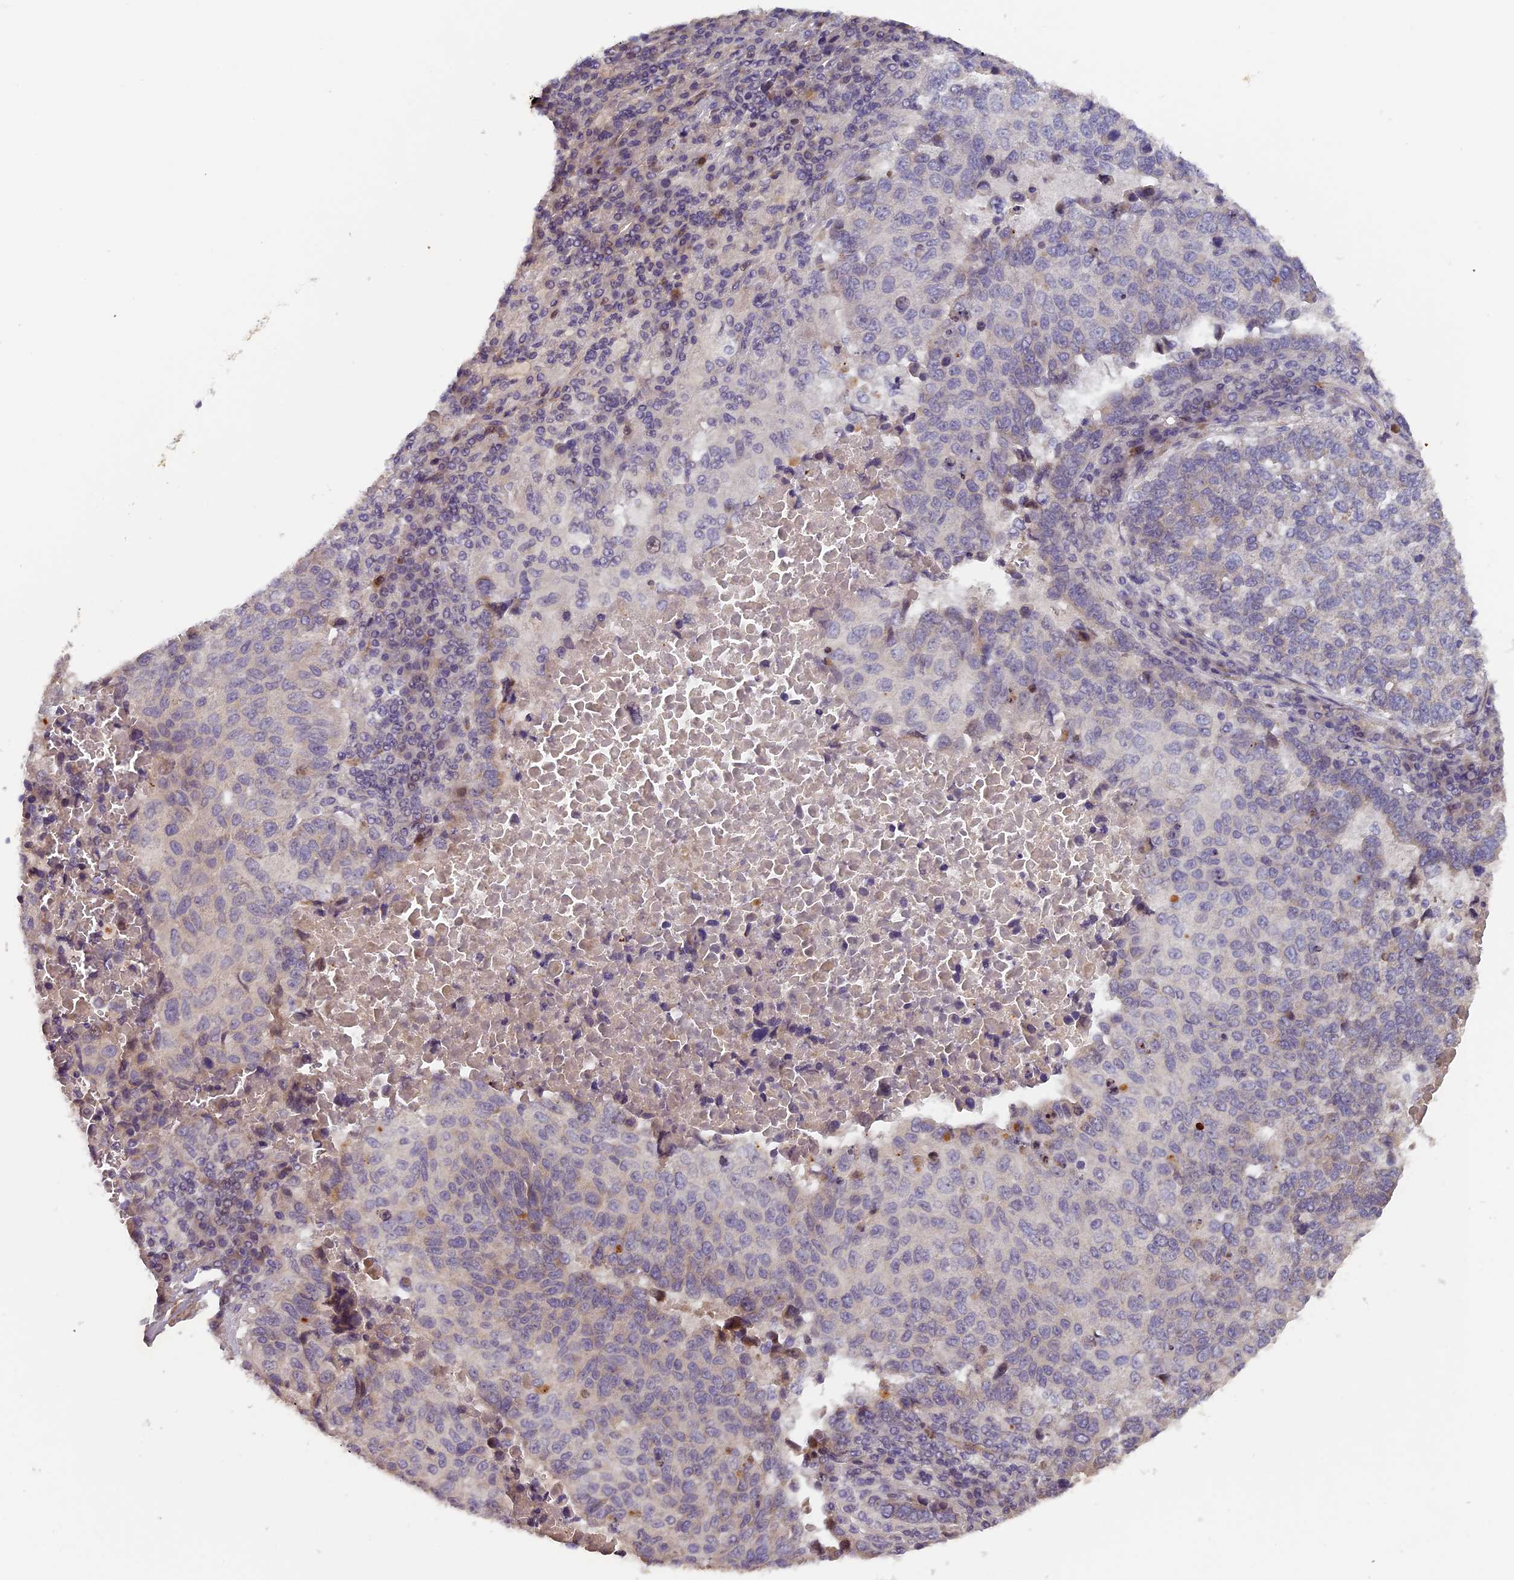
{"staining": {"intensity": "negative", "quantity": "none", "location": "none"}, "tissue": "lung cancer", "cell_type": "Tumor cells", "image_type": "cancer", "snomed": [{"axis": "morphology", "description": "Squamous cell carcinoma, NOS"}, {"axis": "topography", "description": "Lung"}], "caption": "The immunohistochemistry (IHC) image has no significant positivity in tumor cells of squamous cell carcinoma (lung) tissue.", "gene": "RAB28", "patient": {"sex": "male", "age": 73}}